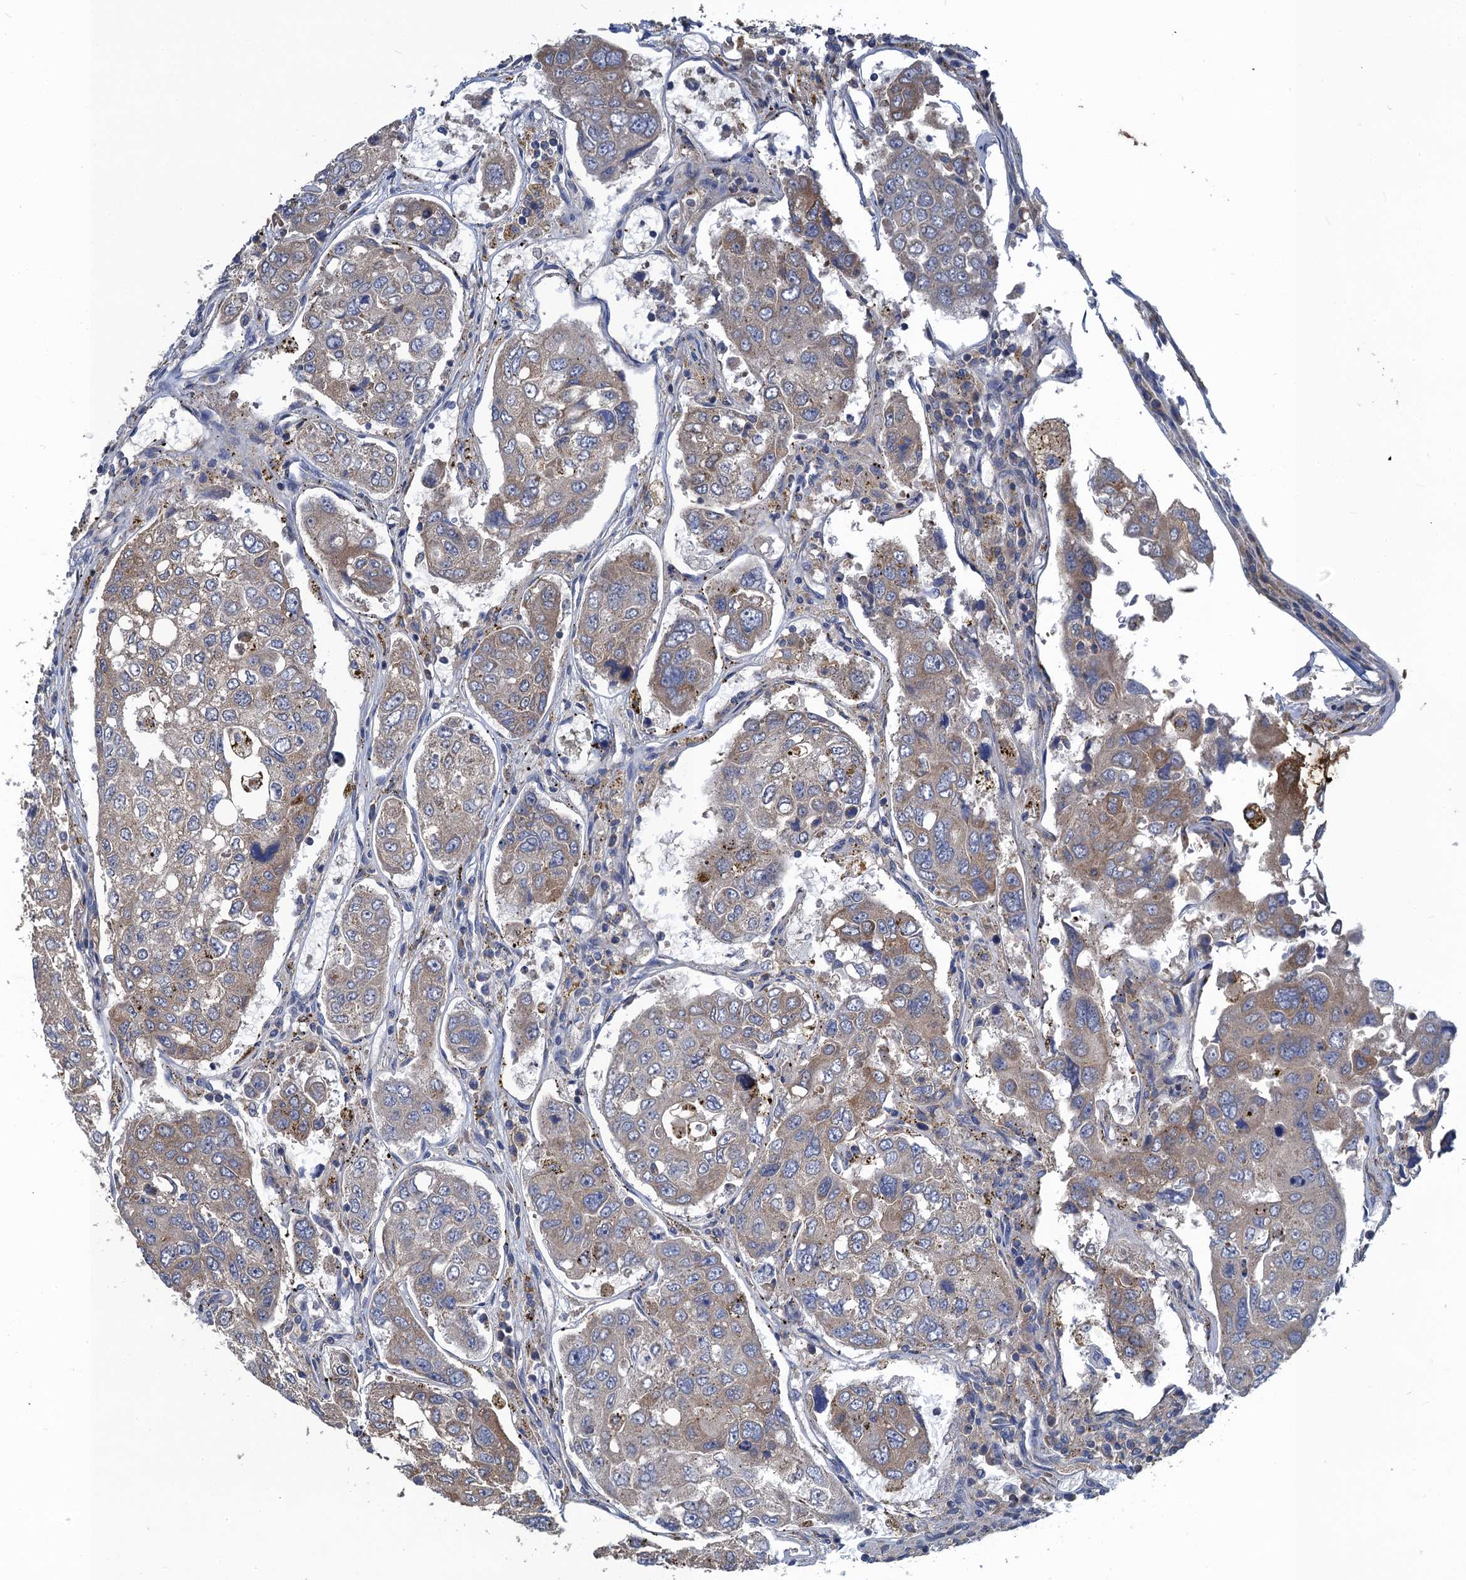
{"staining": {"intensity": "weak", "quantity": "25%-75%", "location": "cytoplasmic/membranous"}, "tissue": "urothelial cancer", "cell_type": "Tumor cells", "image_type": "cancer", "snomed": [{"axis": "morphology", "description": "Urothelial carcinoma, High grade"}, {"axis": "topography", "description": "Lymph node"}, {"axis": "topography", "description": "Urinary bladder"}], "caption": "IHC photomicrograph of neoplastic tissue: human urothelial cancer stained using IHC reveals low levels of weak protein expression localized specifically in the cytoplasmic/membranous of tumor cells, appearing as a cytoplasmic/membranous brown color.", "gene": "SNAP29", "patient": {"sex": "male", "age": 51}}